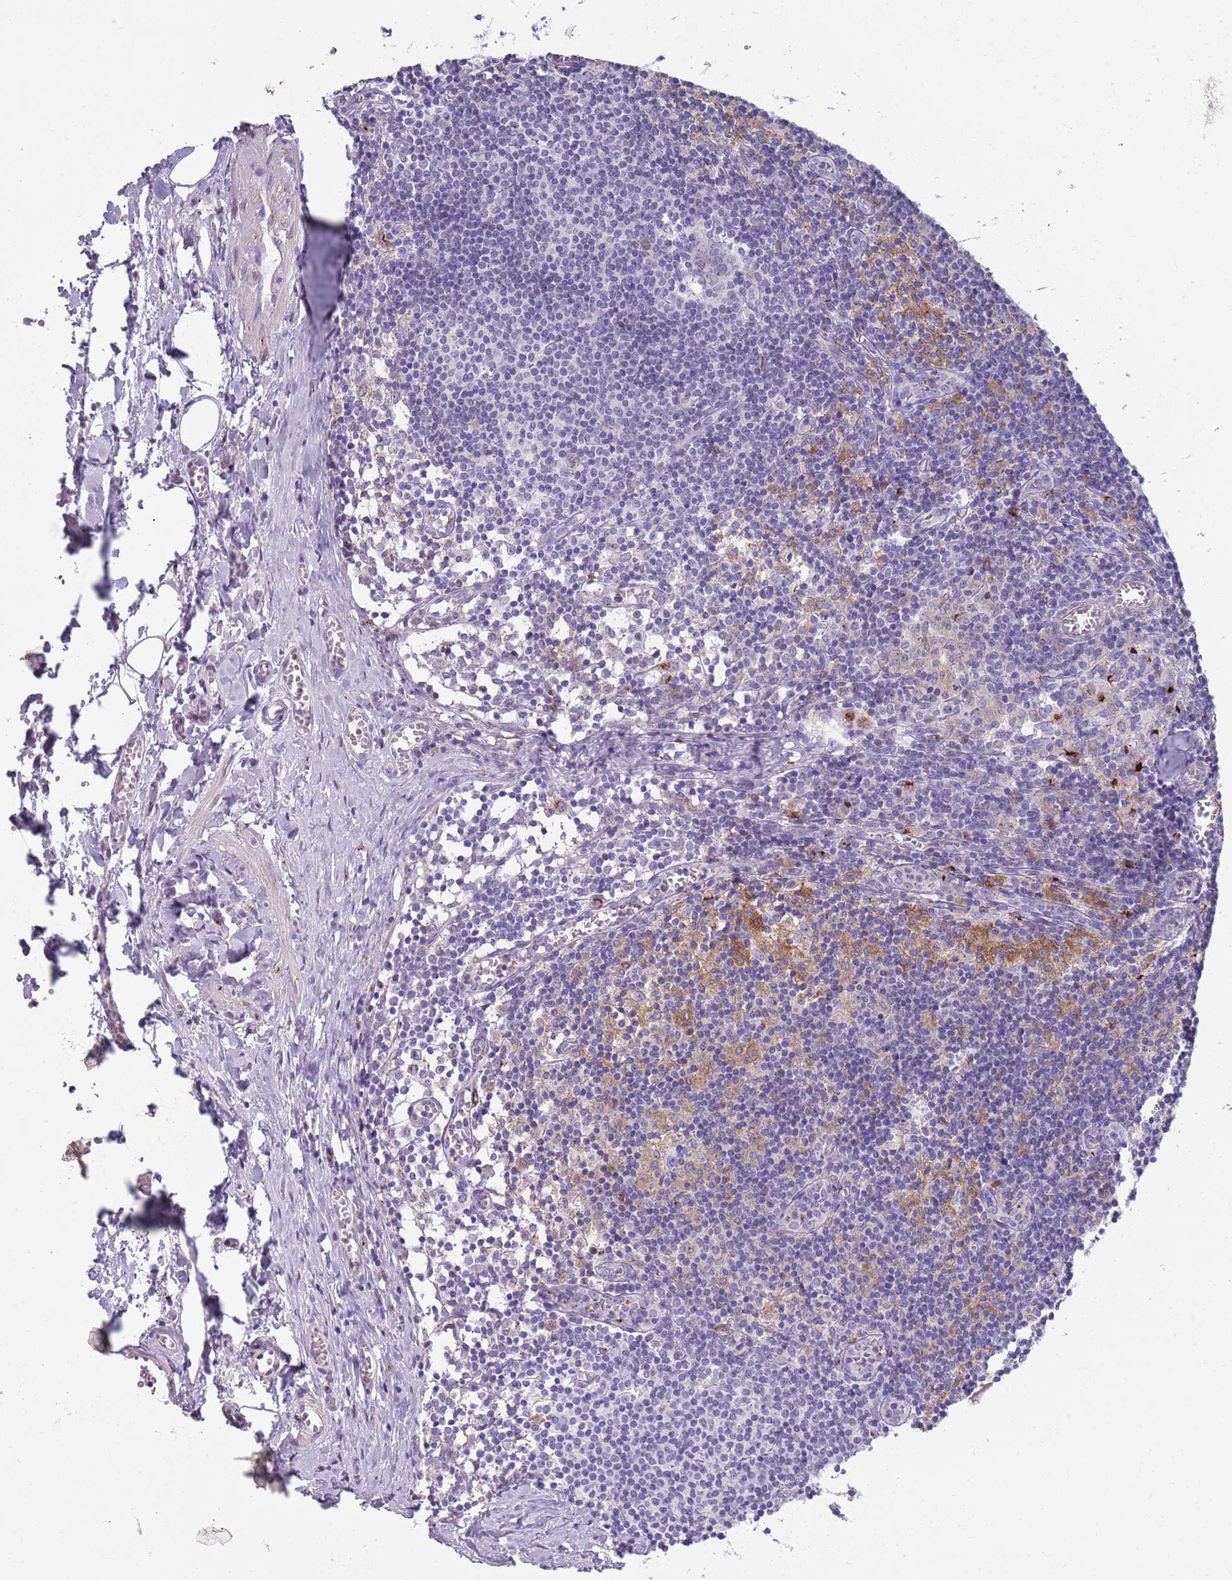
{"staining": {"intensity": "negative", "quantity": "none", "location": "none"}, "tissue": "lymph node", "cell_type": "Germinal center cells", "image_type": "normal", "snomed": [{"axis": "morphology", "description": "Normal tissue, NOS"}, {"axis": "topography", "description": "Lymph node"}], "caption": "The image exhibits no staining of germinal center cells in unremarkable lymph node.", "gene": "ACSBG1", "patient": {"sex": "female", "age": 42}}